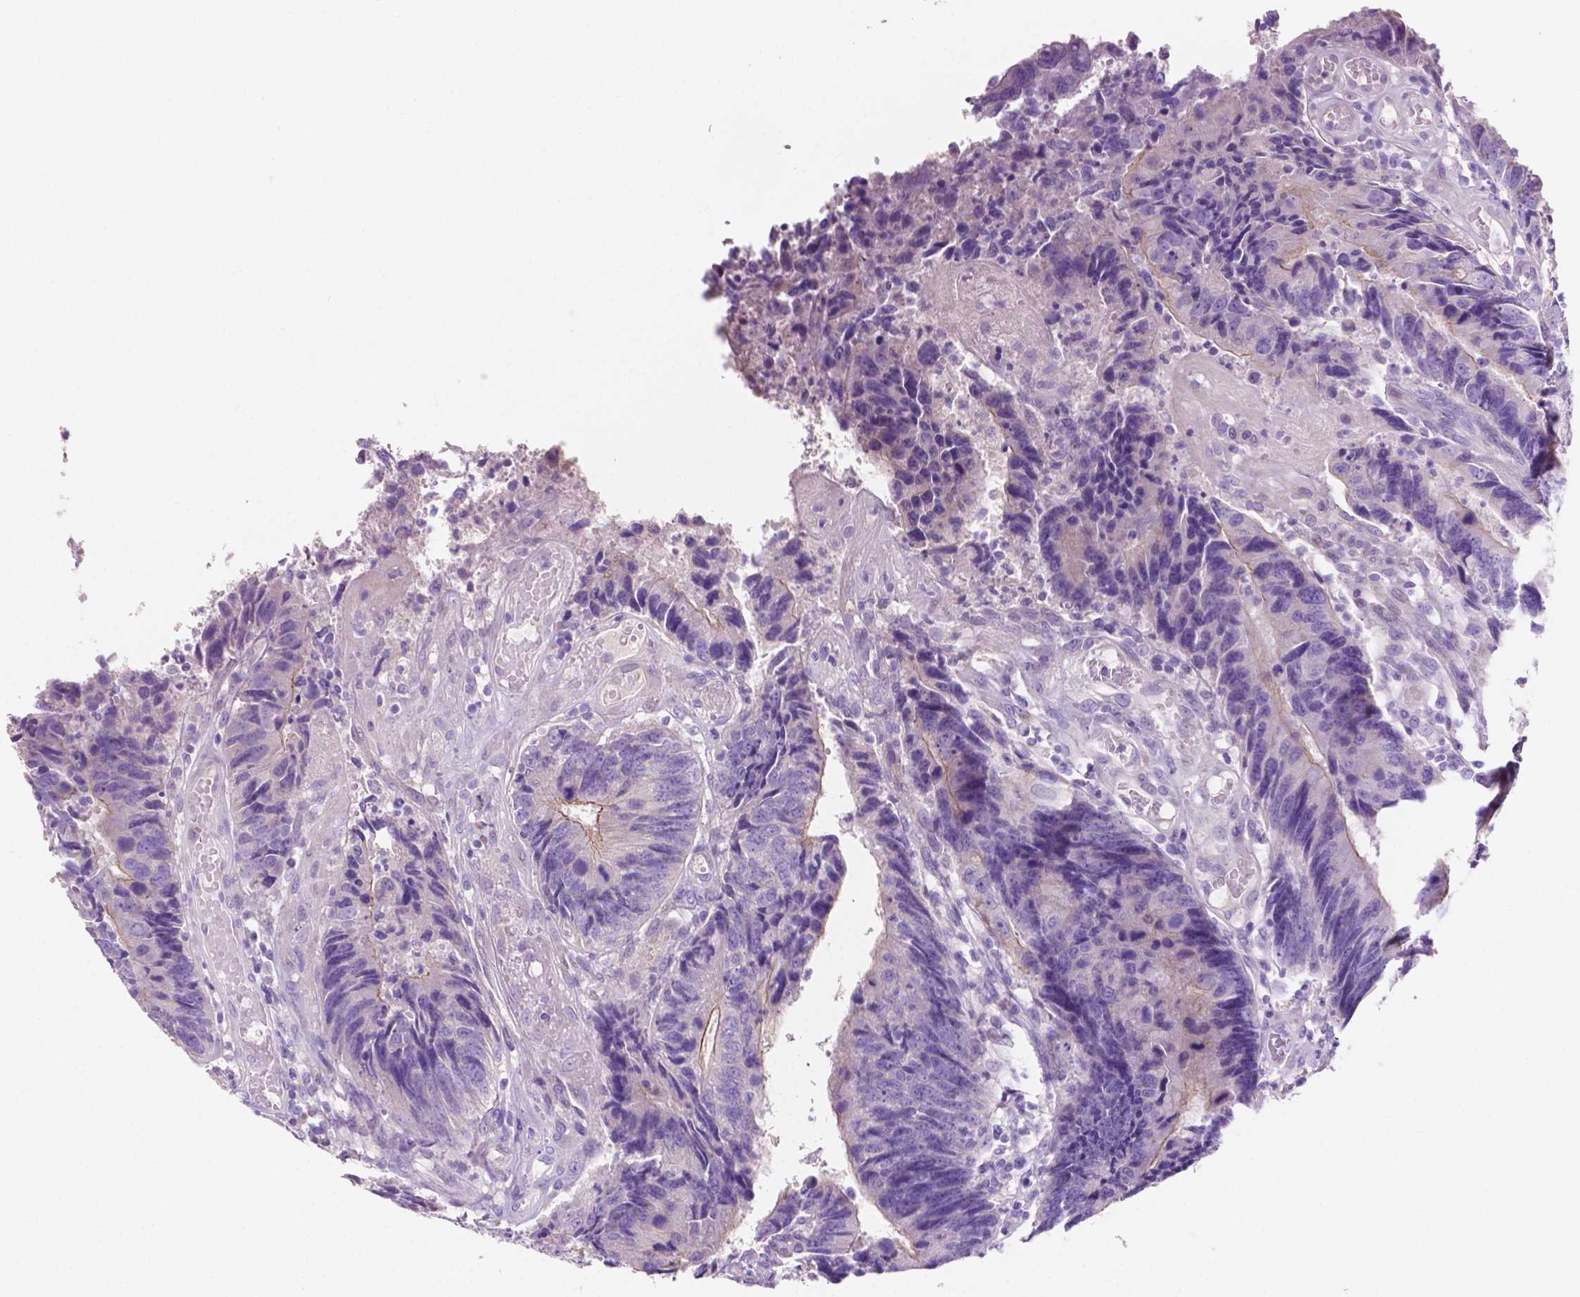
{"staining": {"intensity": "moderate", "quantity": "<25%", "location": "cytoplasmic/membranous"}, "tissue": "colorectal cancer", "cell_type": "Tumor cells", "image_type": "cancer", "snomed": [{"axis": "morphology", "description": "Adenocarcinoma, NOS"}, {"axis": "topography", "description": "Colon"}], "caption": "Colorectal cancer (adenocarcinoma) tissue shows moderate cytoplasmic/membranous positivity in about <25% of tumor cells (IHC, brightfield microscopy, high magnification).", "gene": "CLDN17", "patient": {"sex": "female", "age": 67}}